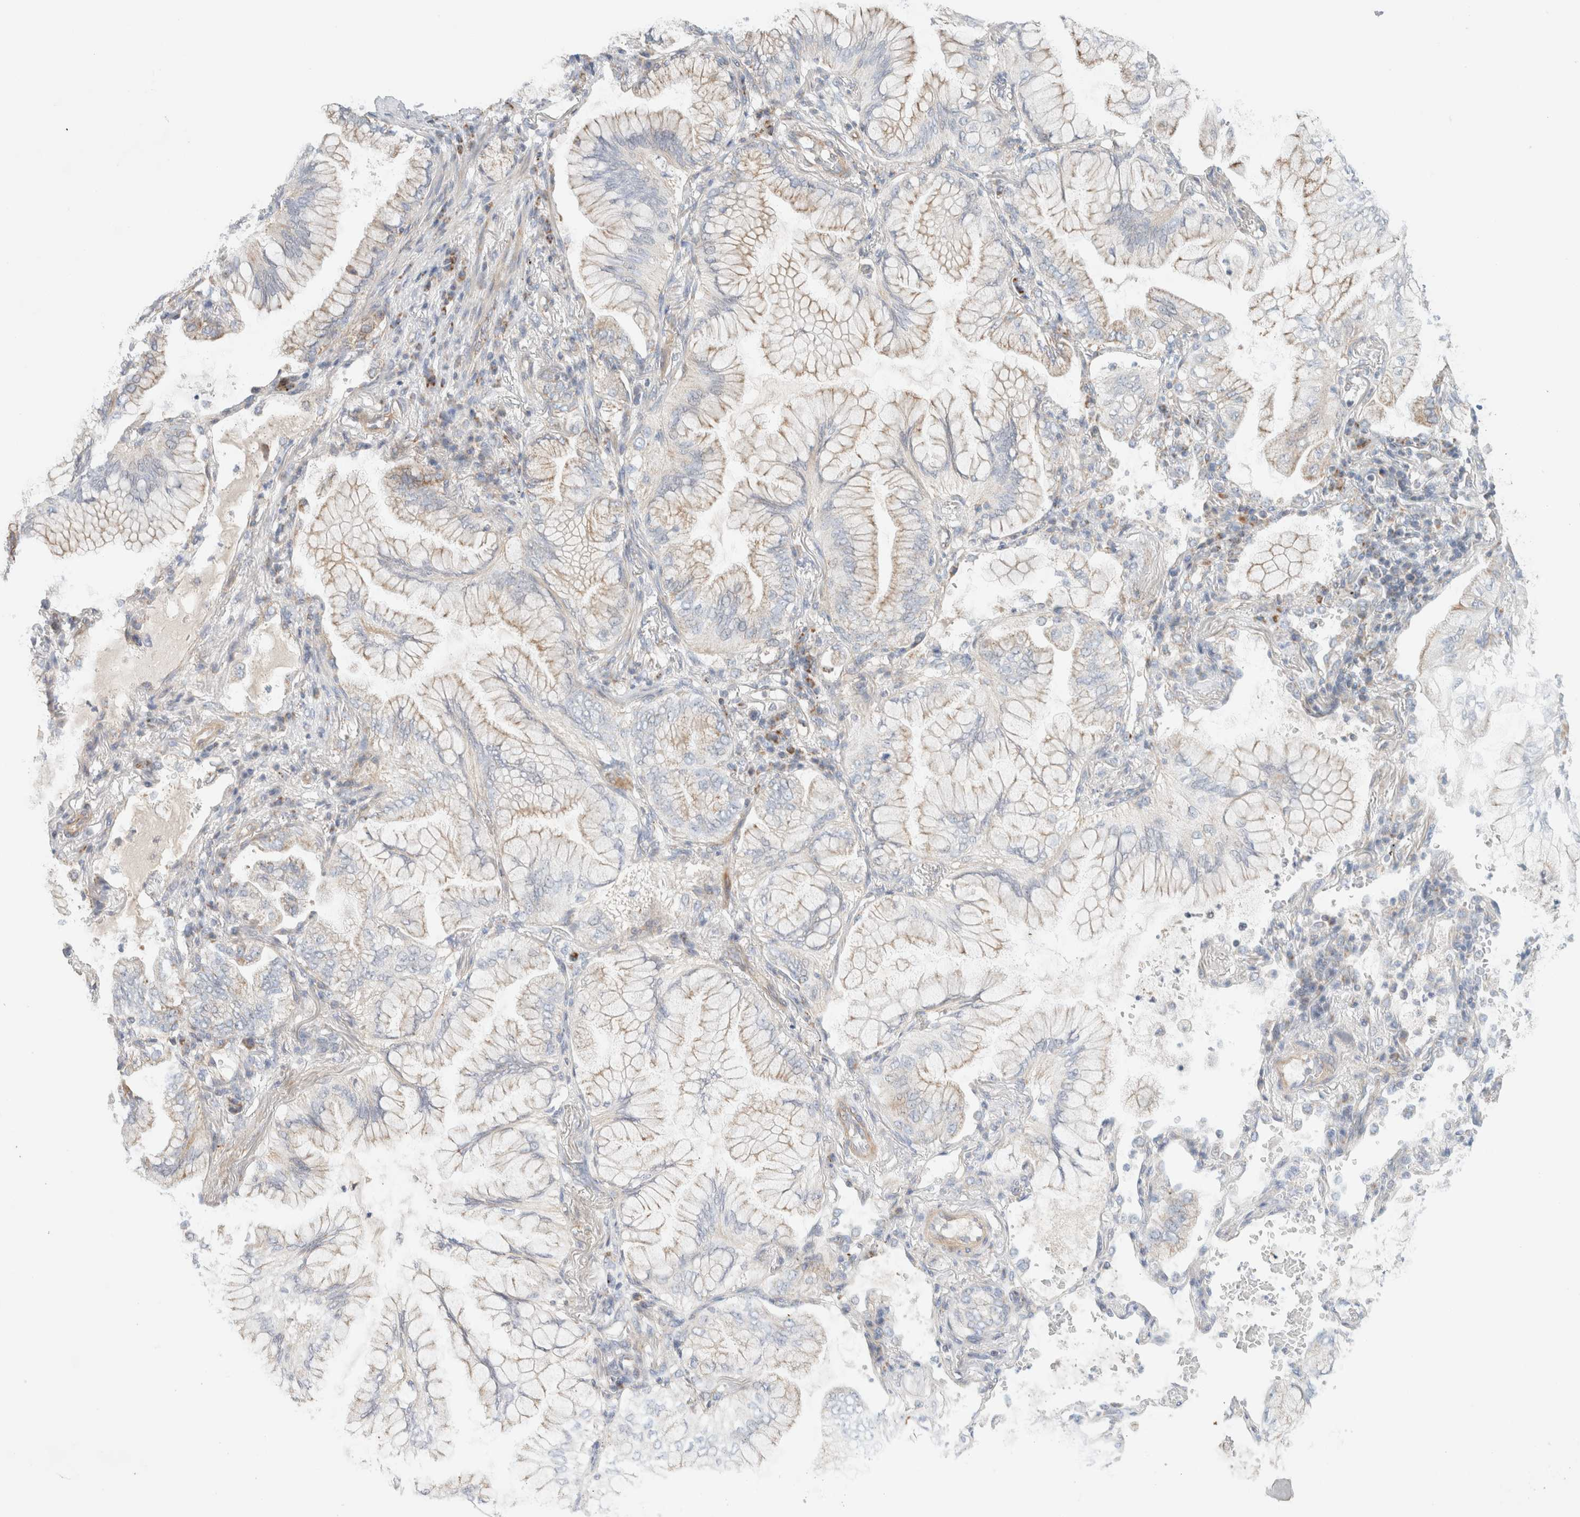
{"staining": {"intensity": "weak", "quantity": "<25%", "location": "cytoplasmic/membranous"}, "tissue": "lung cancer", "cell_type": "Tumor cells", "image_type": "cancer", "snomed": [{"axis": "morphology", "description": "Adenocarcinoma, NOS"}, {"axis": "topography", "description": "Lung"}], "caption": "Immunohistochemistry (IHC) histopathology image of neoplastic tissue: human lung adenocarcinoma stained with DAB (3,3'-diaminobenzidine) demonstrates no significant protein expression in tumor cells. (Brightfield microscopy of DAB IHC at high magnification).", "gene": "MRM3", "patient": {"sex": "female", "age": 70}}